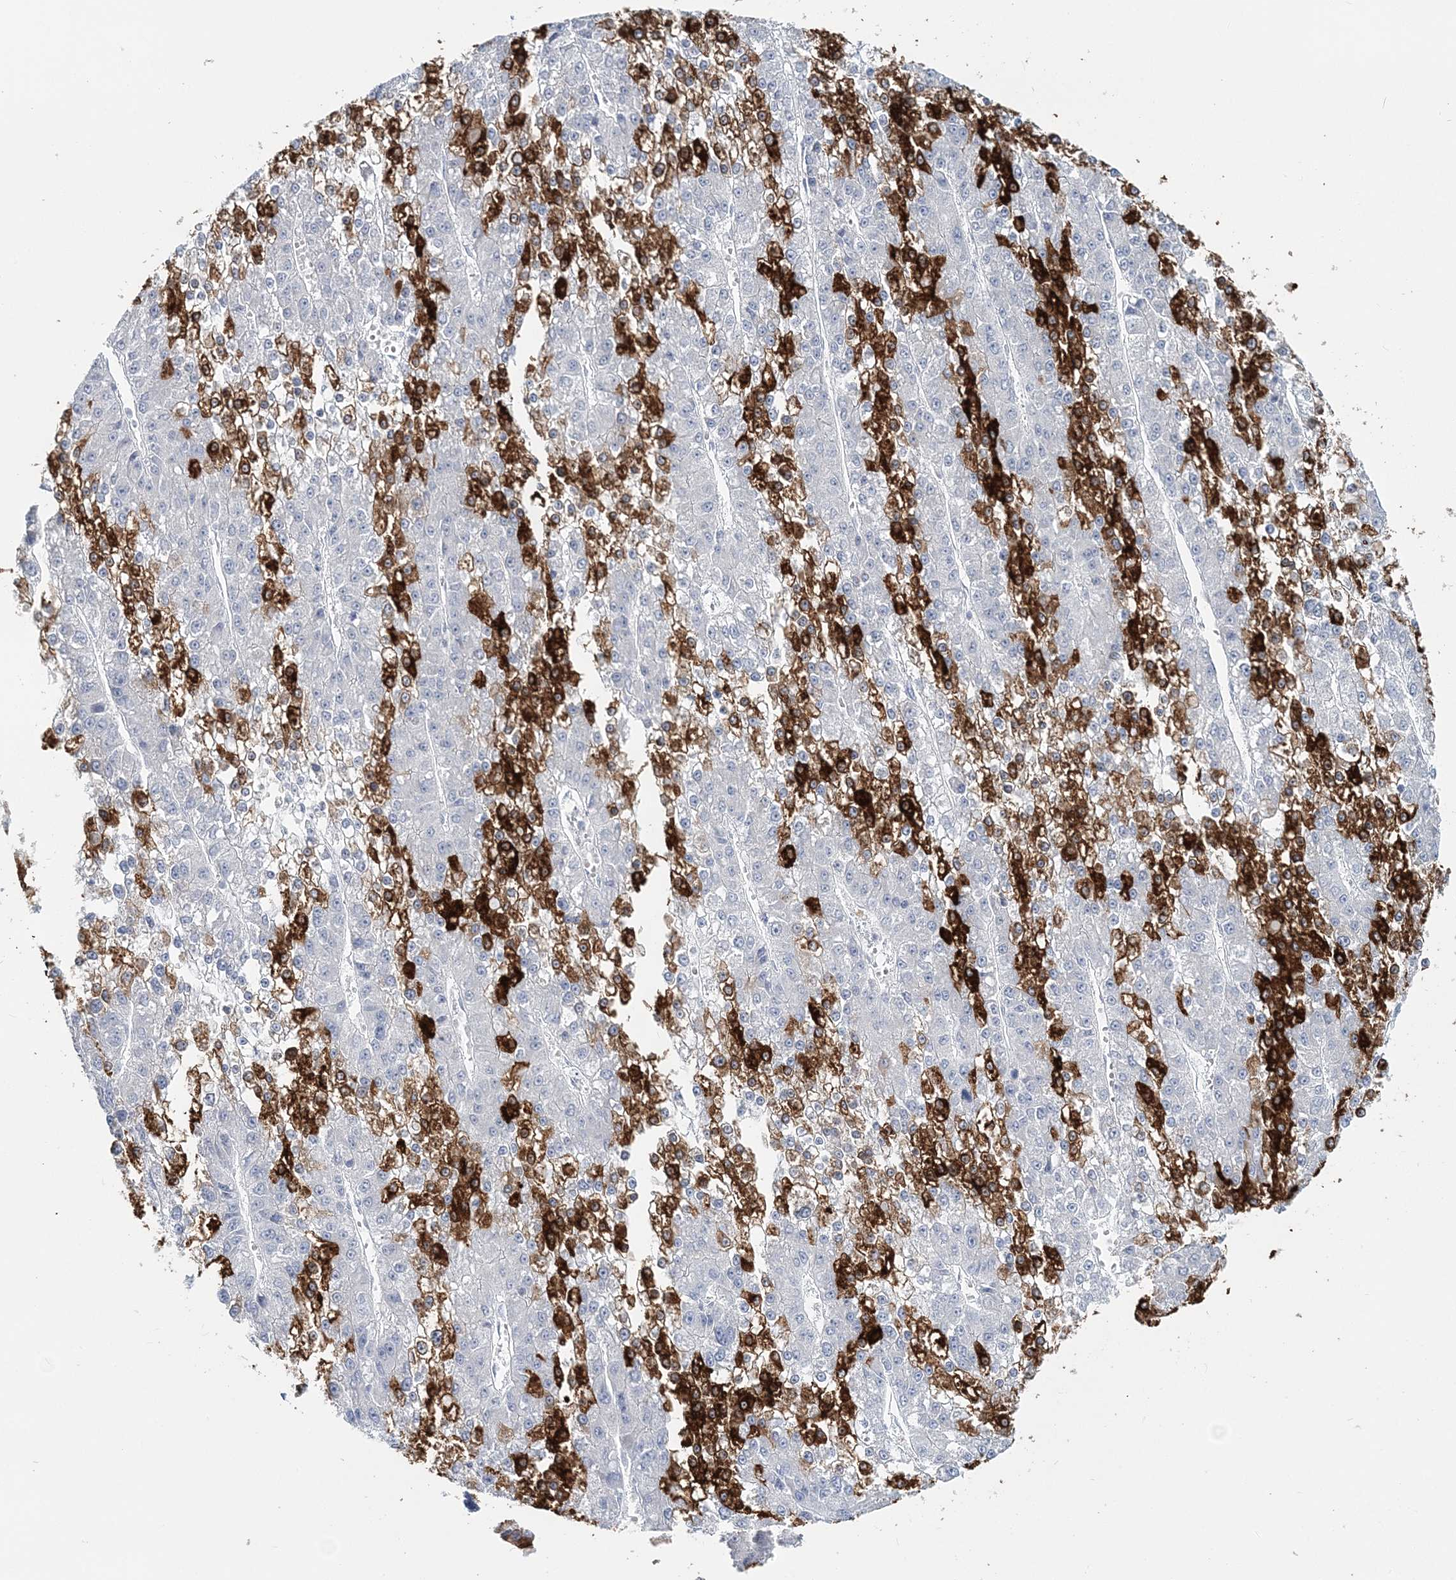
{"staining": {"intensity": "strong", "quantity": "25%-75%", "location": "cytoplasmic/membranous"}, "tissue": "liver cancer", "cell_type": "Tumor cells", "image_type": "cancer", "snomed": [{"axis": "morphology", "description": "Carcinoma, Hepatocellular, NOS"}, {"axis": "topography", "description": "Liver"}], "caption": "IHC image of neoplastic tissue: human hepatocellular carcinoma (liver) stained using immunohistochemistry (IHC) demonstrates high levels of strong protein expression localized specifically in the cytoplasmic/membranous of tumor cells, appearing as a cytoplasmic/membranous brown color.", "gene": "CYP3A4", "patient": {"sex": "female", "age": 73}}